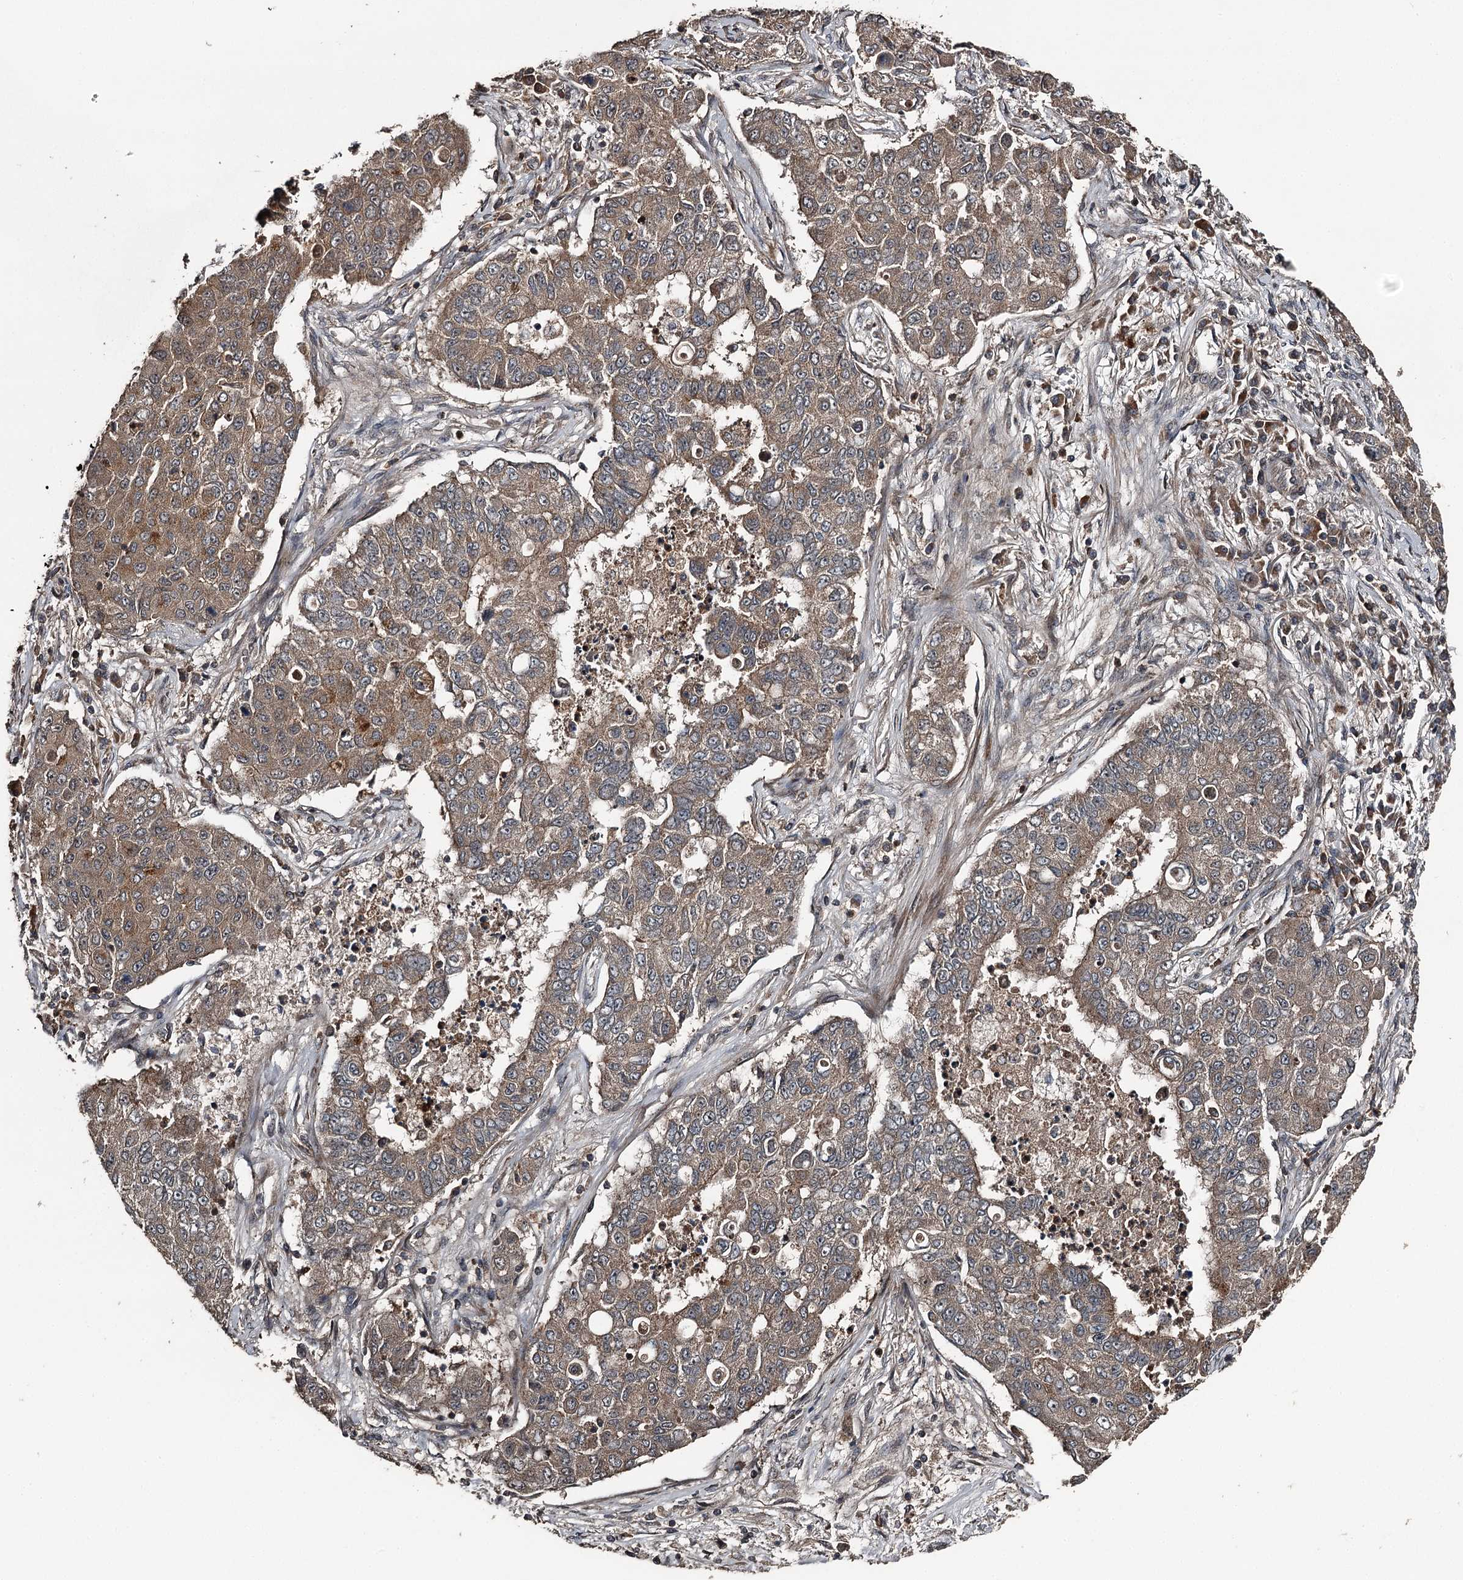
{"staining": {"intensity": "moderate", "quantity": ">75%", "location": "cytoplasmic/membranous"}, "tissue": "lung cancer", "cell_type": "Tumor cells", "image_type": "cancer", "snomed": [{"axis": "morphology", "description": "Squamous cell carcinoma, NOS"}, {"axis": "topography", "description": "Lung"}], "caption": "A photomicrograph showing moderate cytoplasmic/membranous staining in approximately >75% of tumor cells in lung squamous cell carcinoma, as visualized by brown immunohistochemical staining.", "gene": "RAB21", "patient": {"sex": "male", "age": 74}}